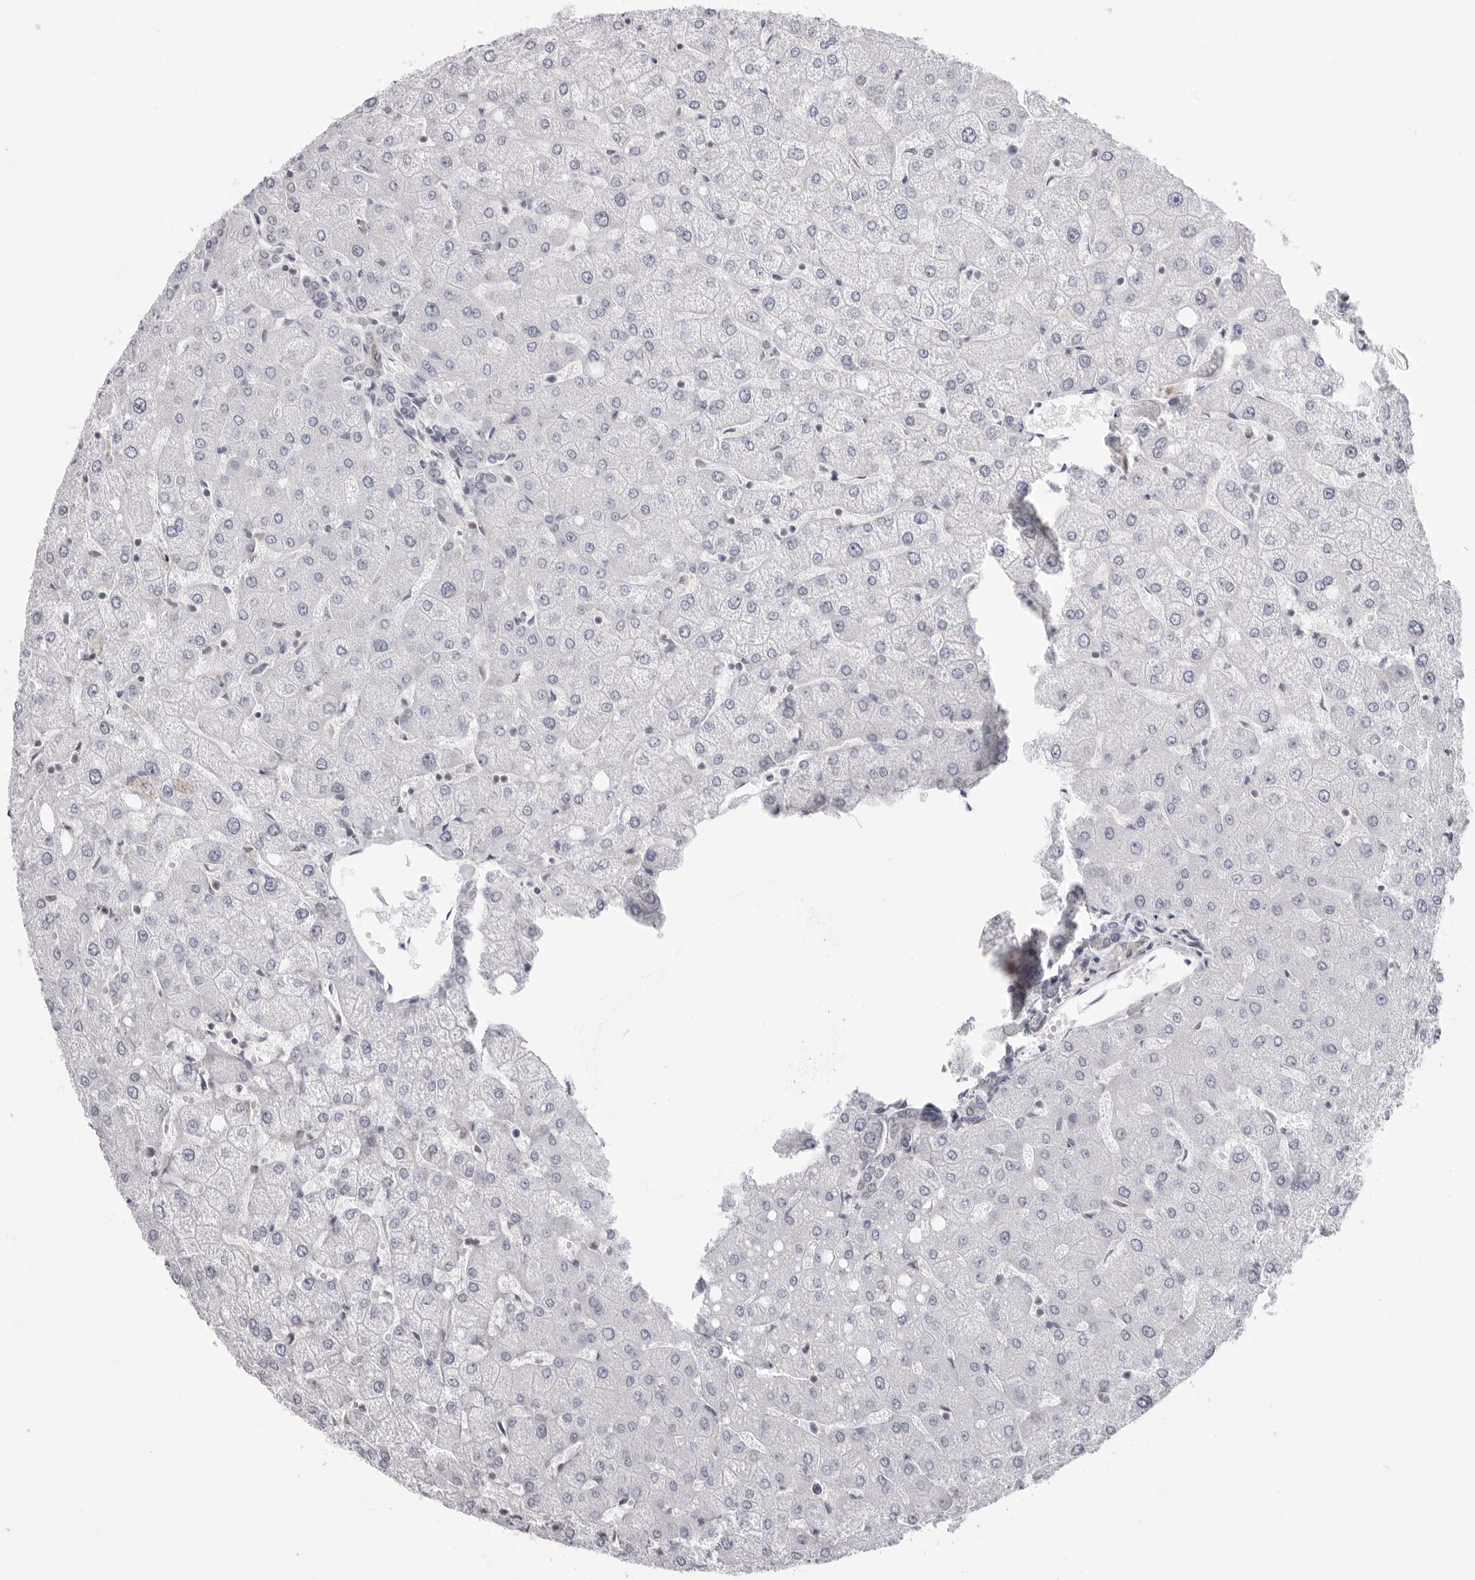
{"staining": {"intensity": "negative", "quantity": "none", "location": "none"}, "tissue": "liver", "cell_type": "Cholangiocytes", "image_type": "normal", "snomed": [{"axis": "morphology", "description": "Normal tissue, NOS"}, {"axis": "topography", "description": "Liver"}], "caption": "Immunohistochemical staining of benign liver demonstrates no significant positivity in cholangiocytes.", "gene": "YWHAG", "patient": {"sex": "female", "age": 54}}